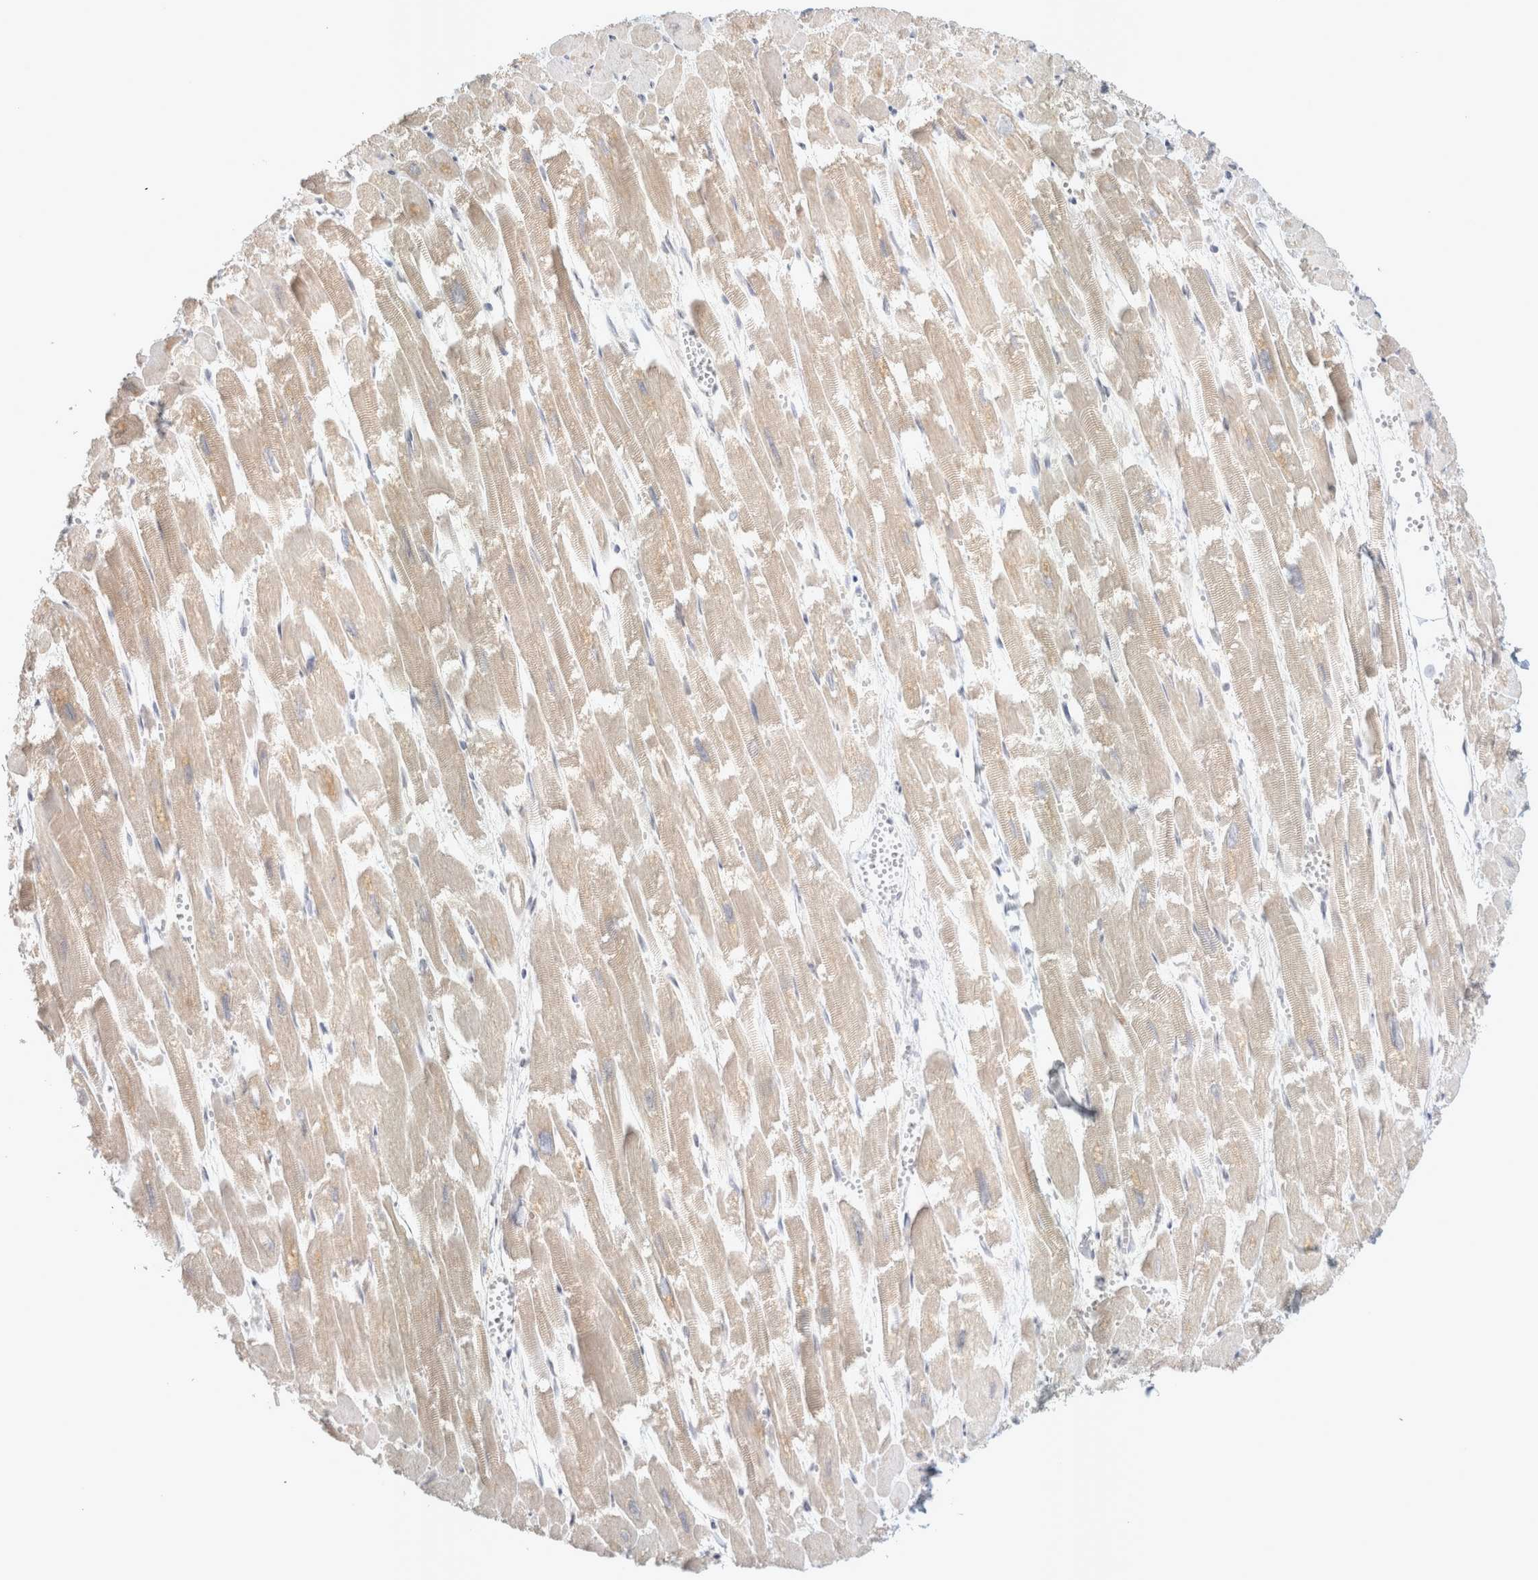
{"staining": {"intensity": "weak", "quantity": "25%-75%", "location": "cytoplasmic/membranous"}, "tissue": "heart muscle", "cell_type": "Cardiomyocytes", "image_type": "normal", "snomed": [{"axis": "morphology", "description": "Normal tissue, NOS"}, {"axis": "topography", "description": "Heart"}], "caption": "Heart muscle stained with DAB (3,3'-diaminobenzidine) immunohistochemistry displays low levels of weak cytoplasmic/membranous positivity in approximately 25%-75% of cardiomyocytes. (DAB IHC, brown staining for protein, blue staining for nuclei).", "gene": "TRMT12", "patient": {"sex": "male", "age": 54}}